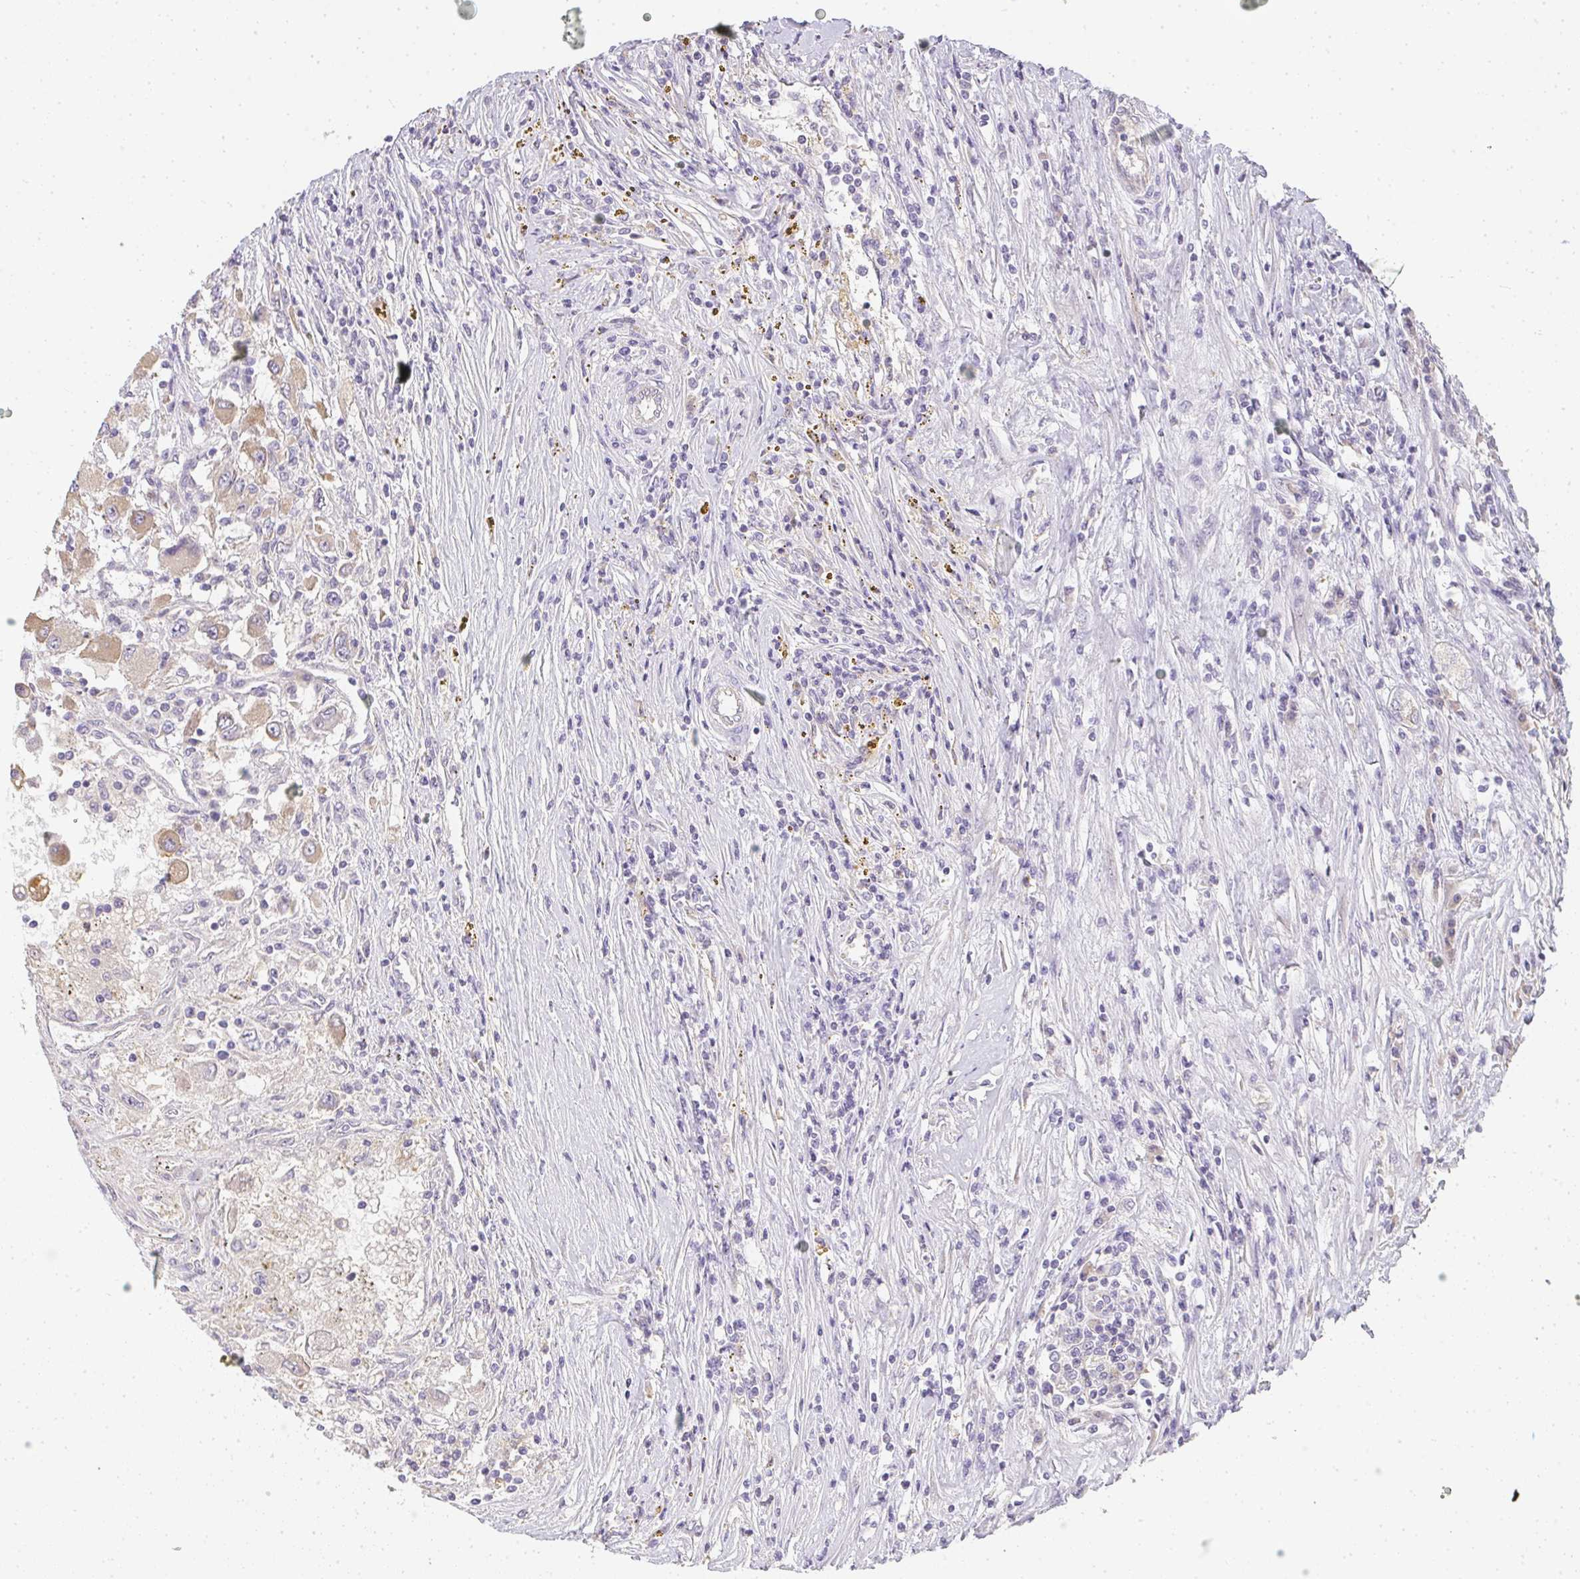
{"staining": {"intensity": "weak", "quantity": "25%-75%", "location": "cytoplasmic/membranous"}, "tissue": "renal cancer", "cell_type": "Tumor cells", "image_type": "cancer", "snomed": [{"axis": "morphology", "description": "Adenocarcinoma, NOS"}, {"axis": "topography", "description": "Kidney"}], "caption": "Renal cancer (adenocarcinoma) stained with a brown dye demonstrates weak cytoplasmic/membranous positive positivity in approximately 25%-75% of tumor cells.", "gene": "SLC35B3", "patient": {"sex": "female", "age": 67}}